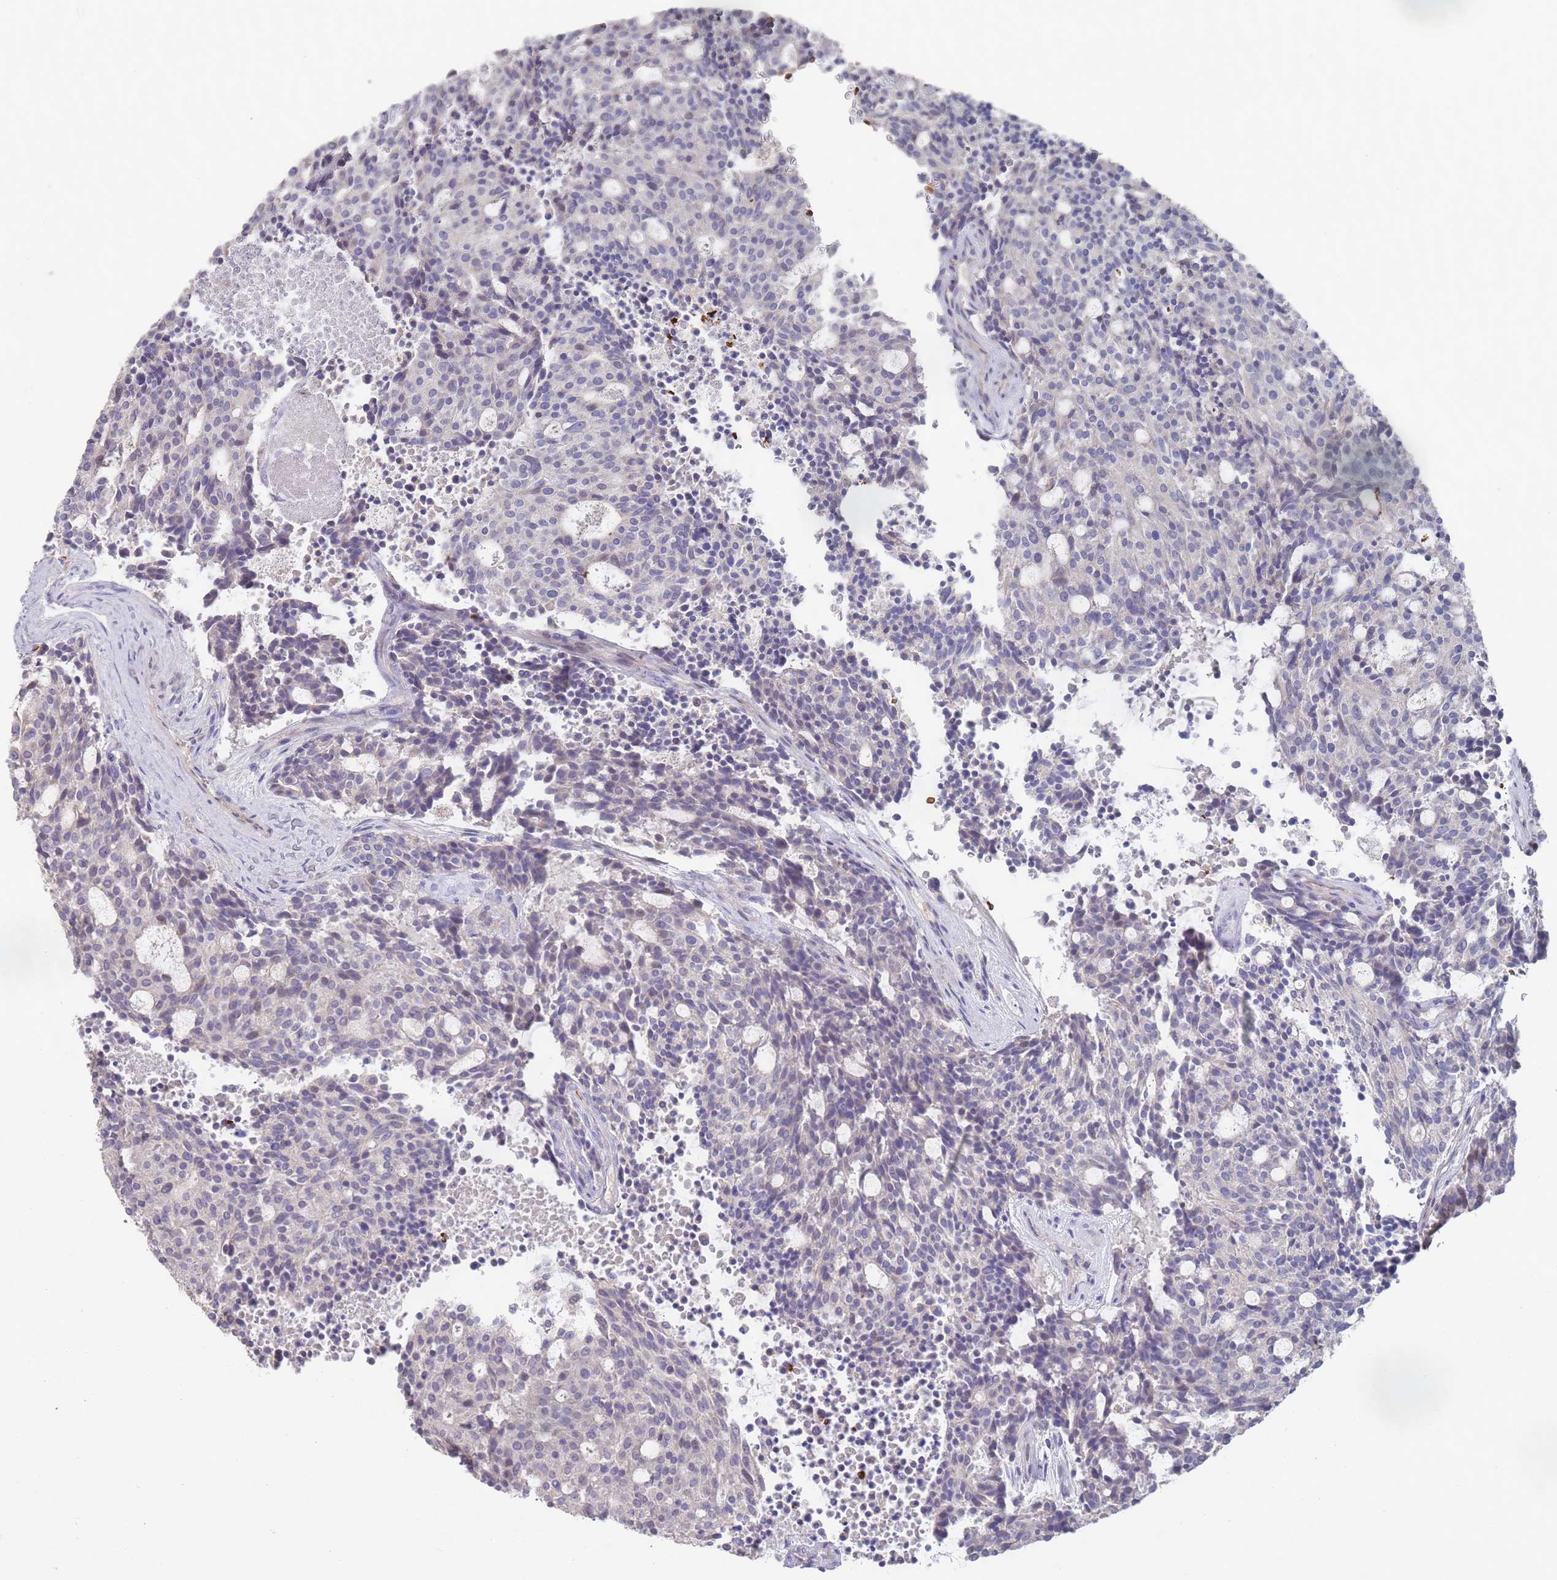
{"staining": {"intensity": "negative", "quantity": "none", "location": "none"}, "tissue": "carcinoid", "cell_type": "Tumor cells", "image_type": "cancer", "snomed": [{"axis": "morphology", "description": "Carcinoid, malignant, NOS"}, {"axis": "topography", "description": "Pancreas"}], "caption": "Immunohistochemical staining of malignant carcinoid displays no significant positivity in tumor cells.", "gene": "LACC1", "patient": {"sex": "female", "age": 54}}